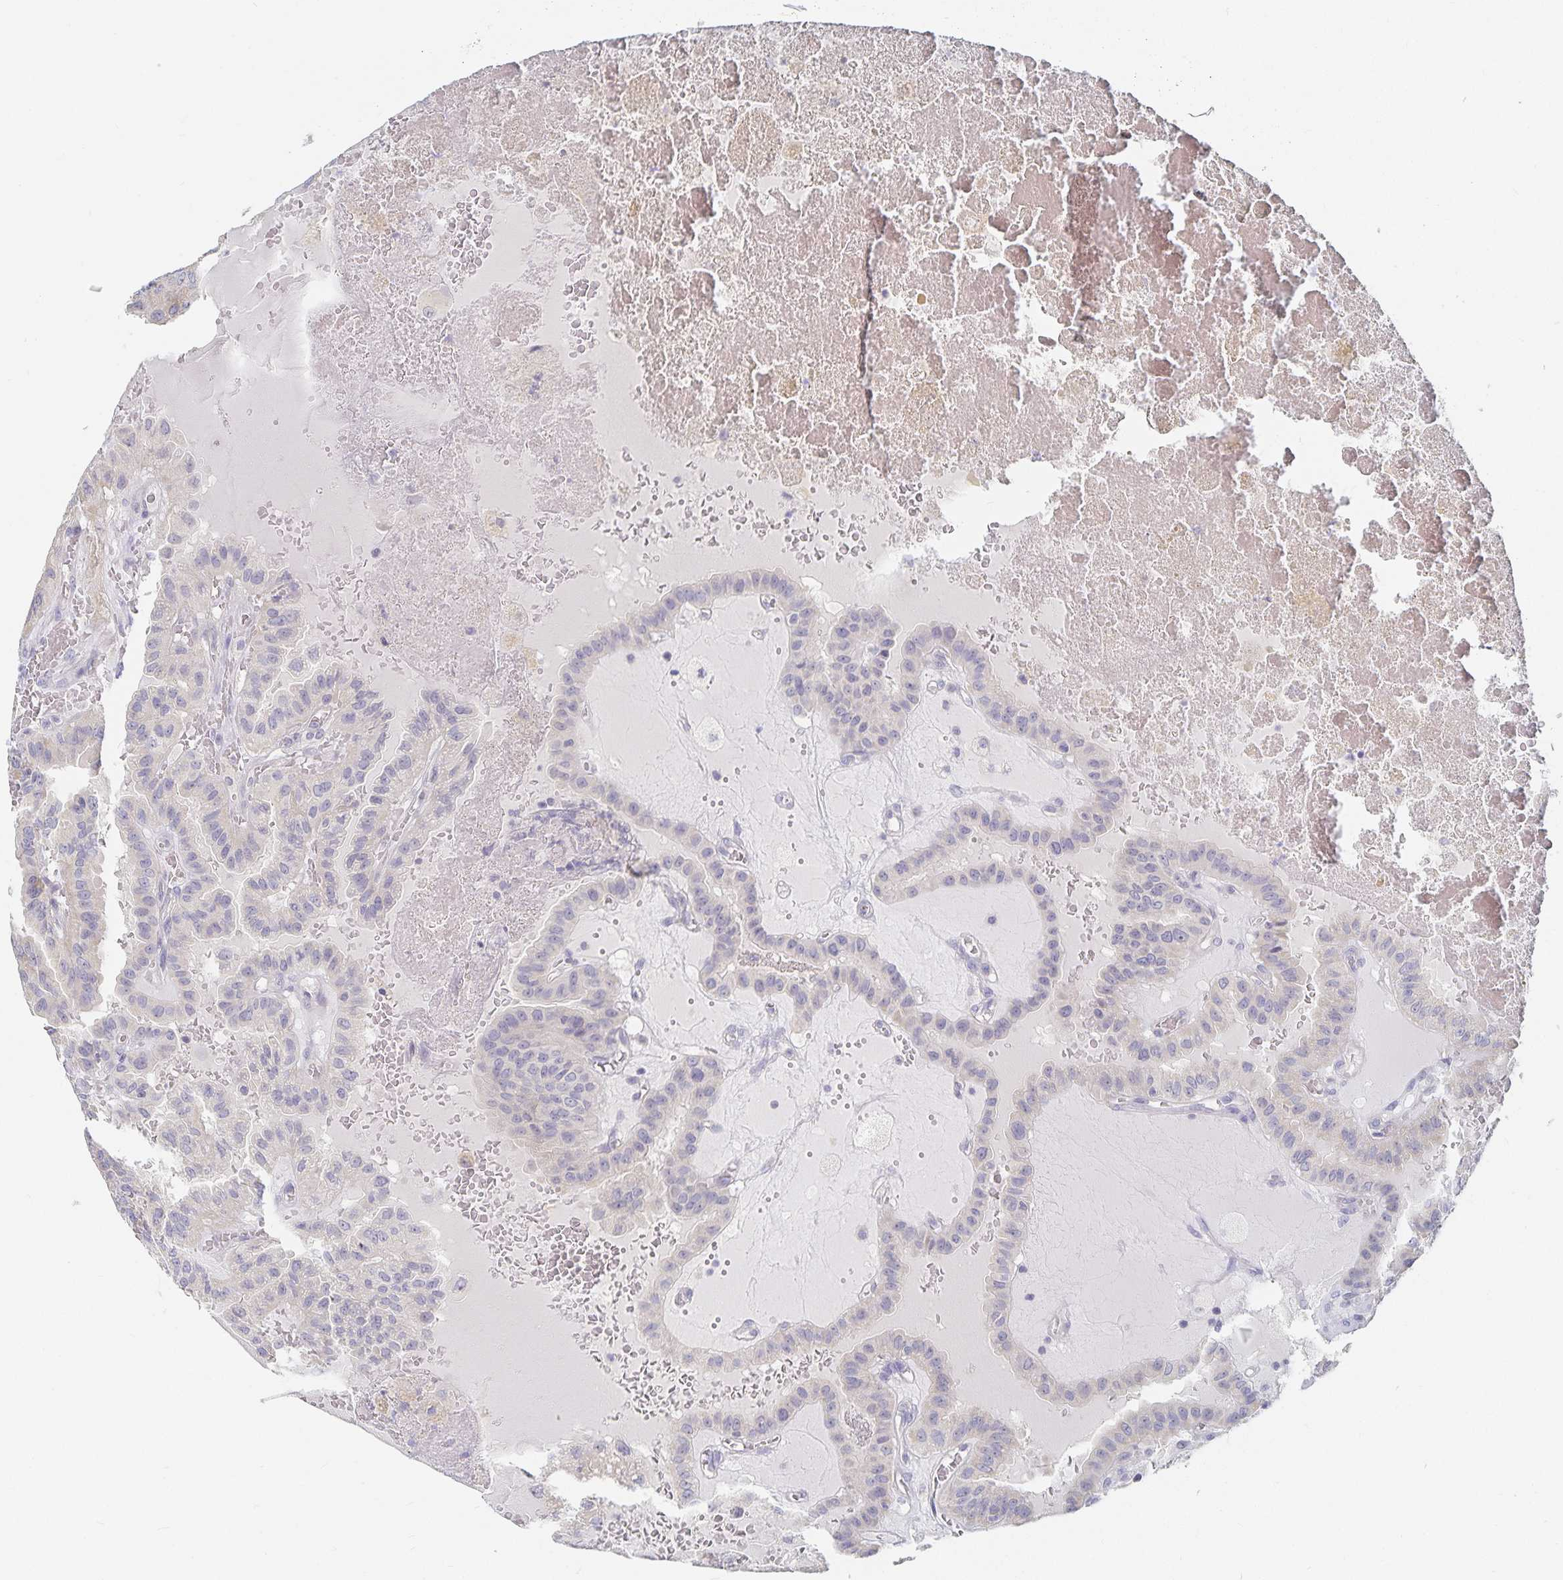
{"staining": {"intensity": "negative", "quantity": "none", "location": "none"}, "tissue": "thyroid cancer", "cell_type": "Tumor cells", "image_type": "cancer", "snomed": [{"axis": "morphology", "description": "Papillary adenocarcinoma, NOS"}, {"axis": "topography", "description": "Thyroid gland"}], "caption": "High magnification brightfield microscopy of thyroid cancer (papillary adenocarcinoma) stained with DAB (brown) and counterstained with hematoxylin (blue): tumor cells show no significant staining.", "gene": "DNAH9", "patient": {"sex": "male", "age": 87}}